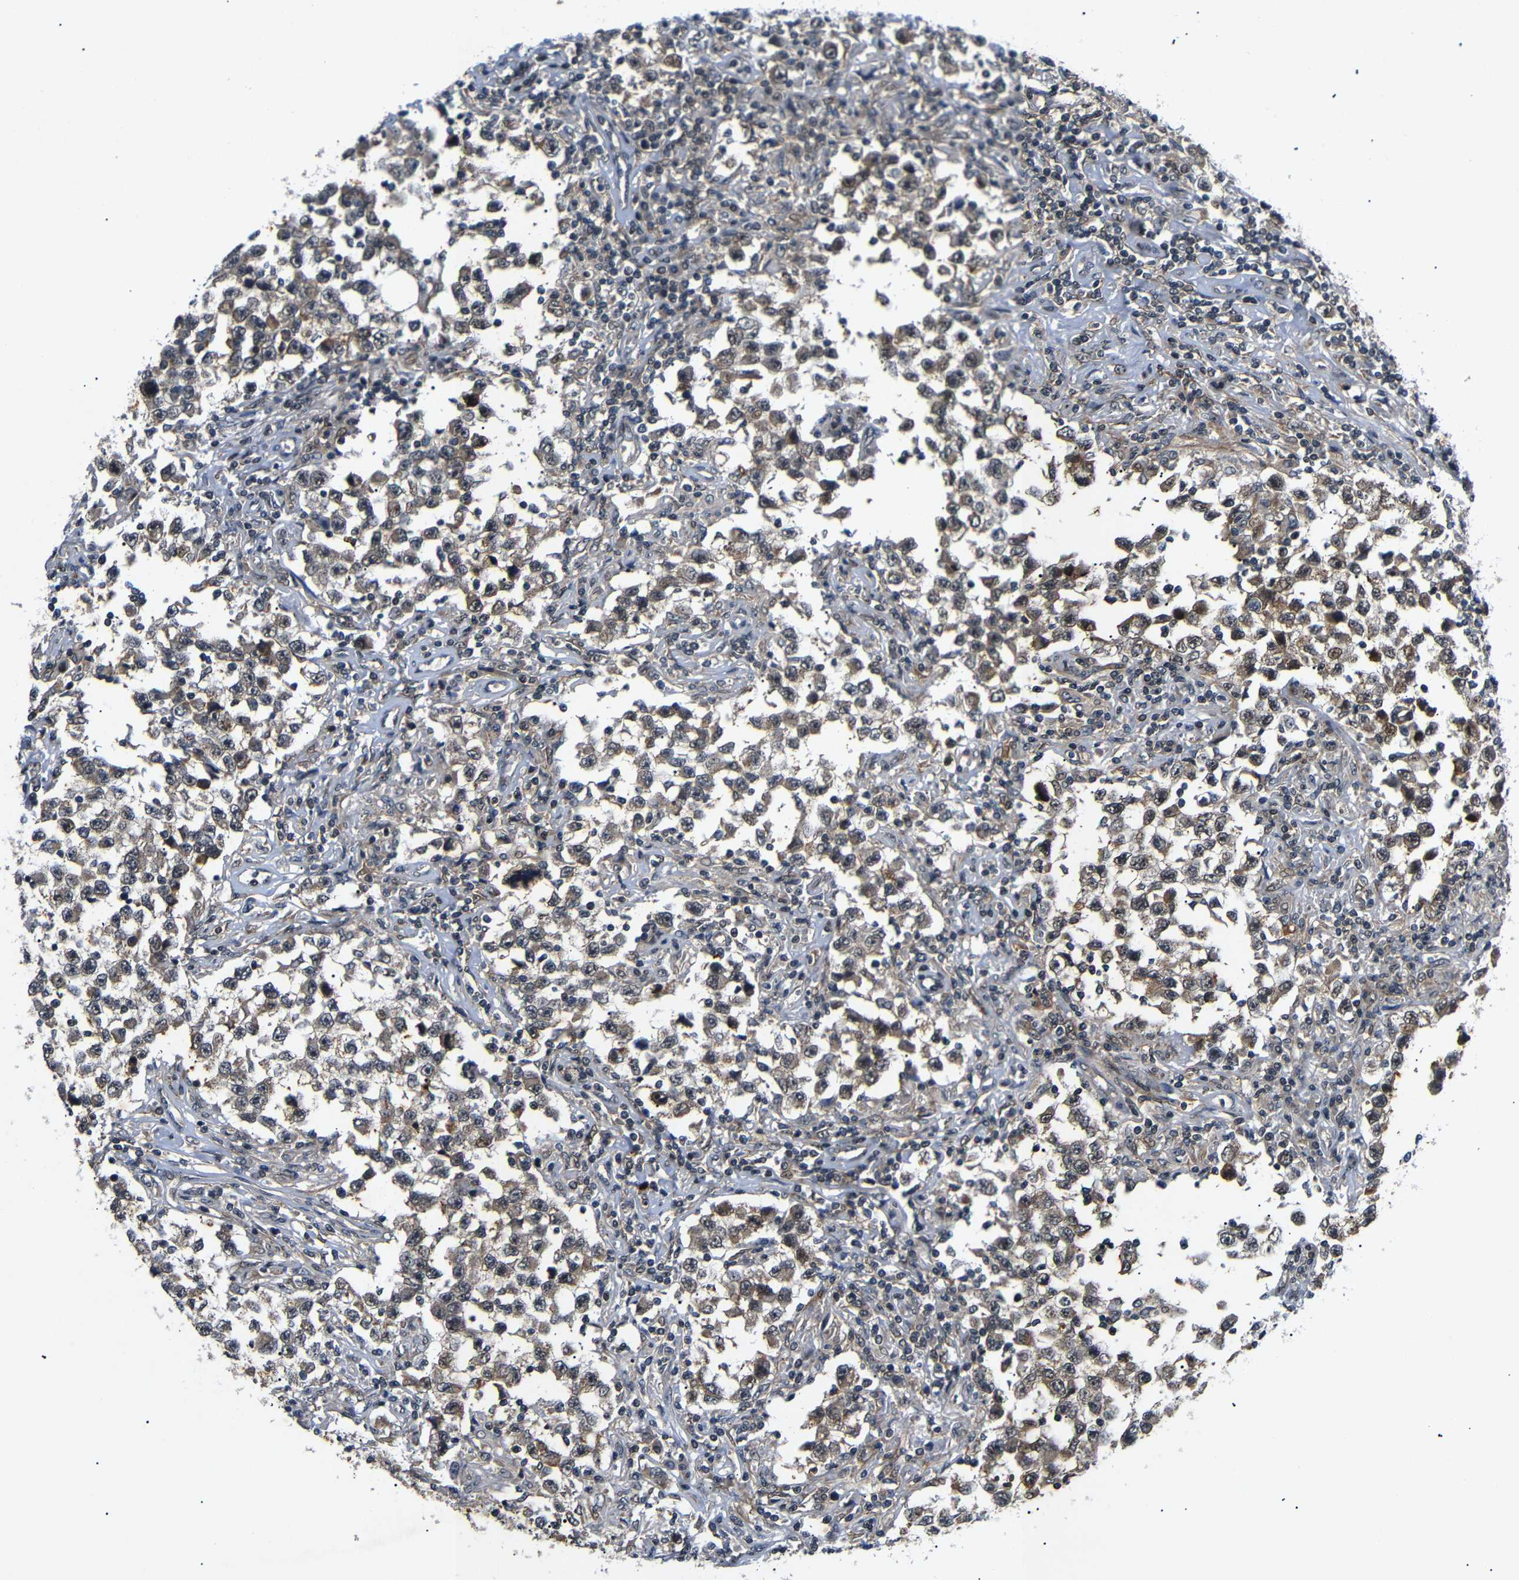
{"staining": {"intensity": "weak", "quantity": ">75%", "location": "cytoplasmic/membranous"}, "tissue": "testis cancer", "cell_type": "Tumor cells", "image_type": "cancer", "snomed": [{"axis": "morphology", "description": "Carcinoma, Embryonal, NOS"}, {"axis": "topography", "description": "Testis"}], "caption": "The photomicrograph shows a brown stain indicating the presence of a protein in the cytoplasmic/membranous of tumor cells in embryonal carcinoma (testis). Ihc stains the protein in brown and the nuclei are stained blue.", "gene": "KIF23", "patient": {"sex": "male", "age": 21}}